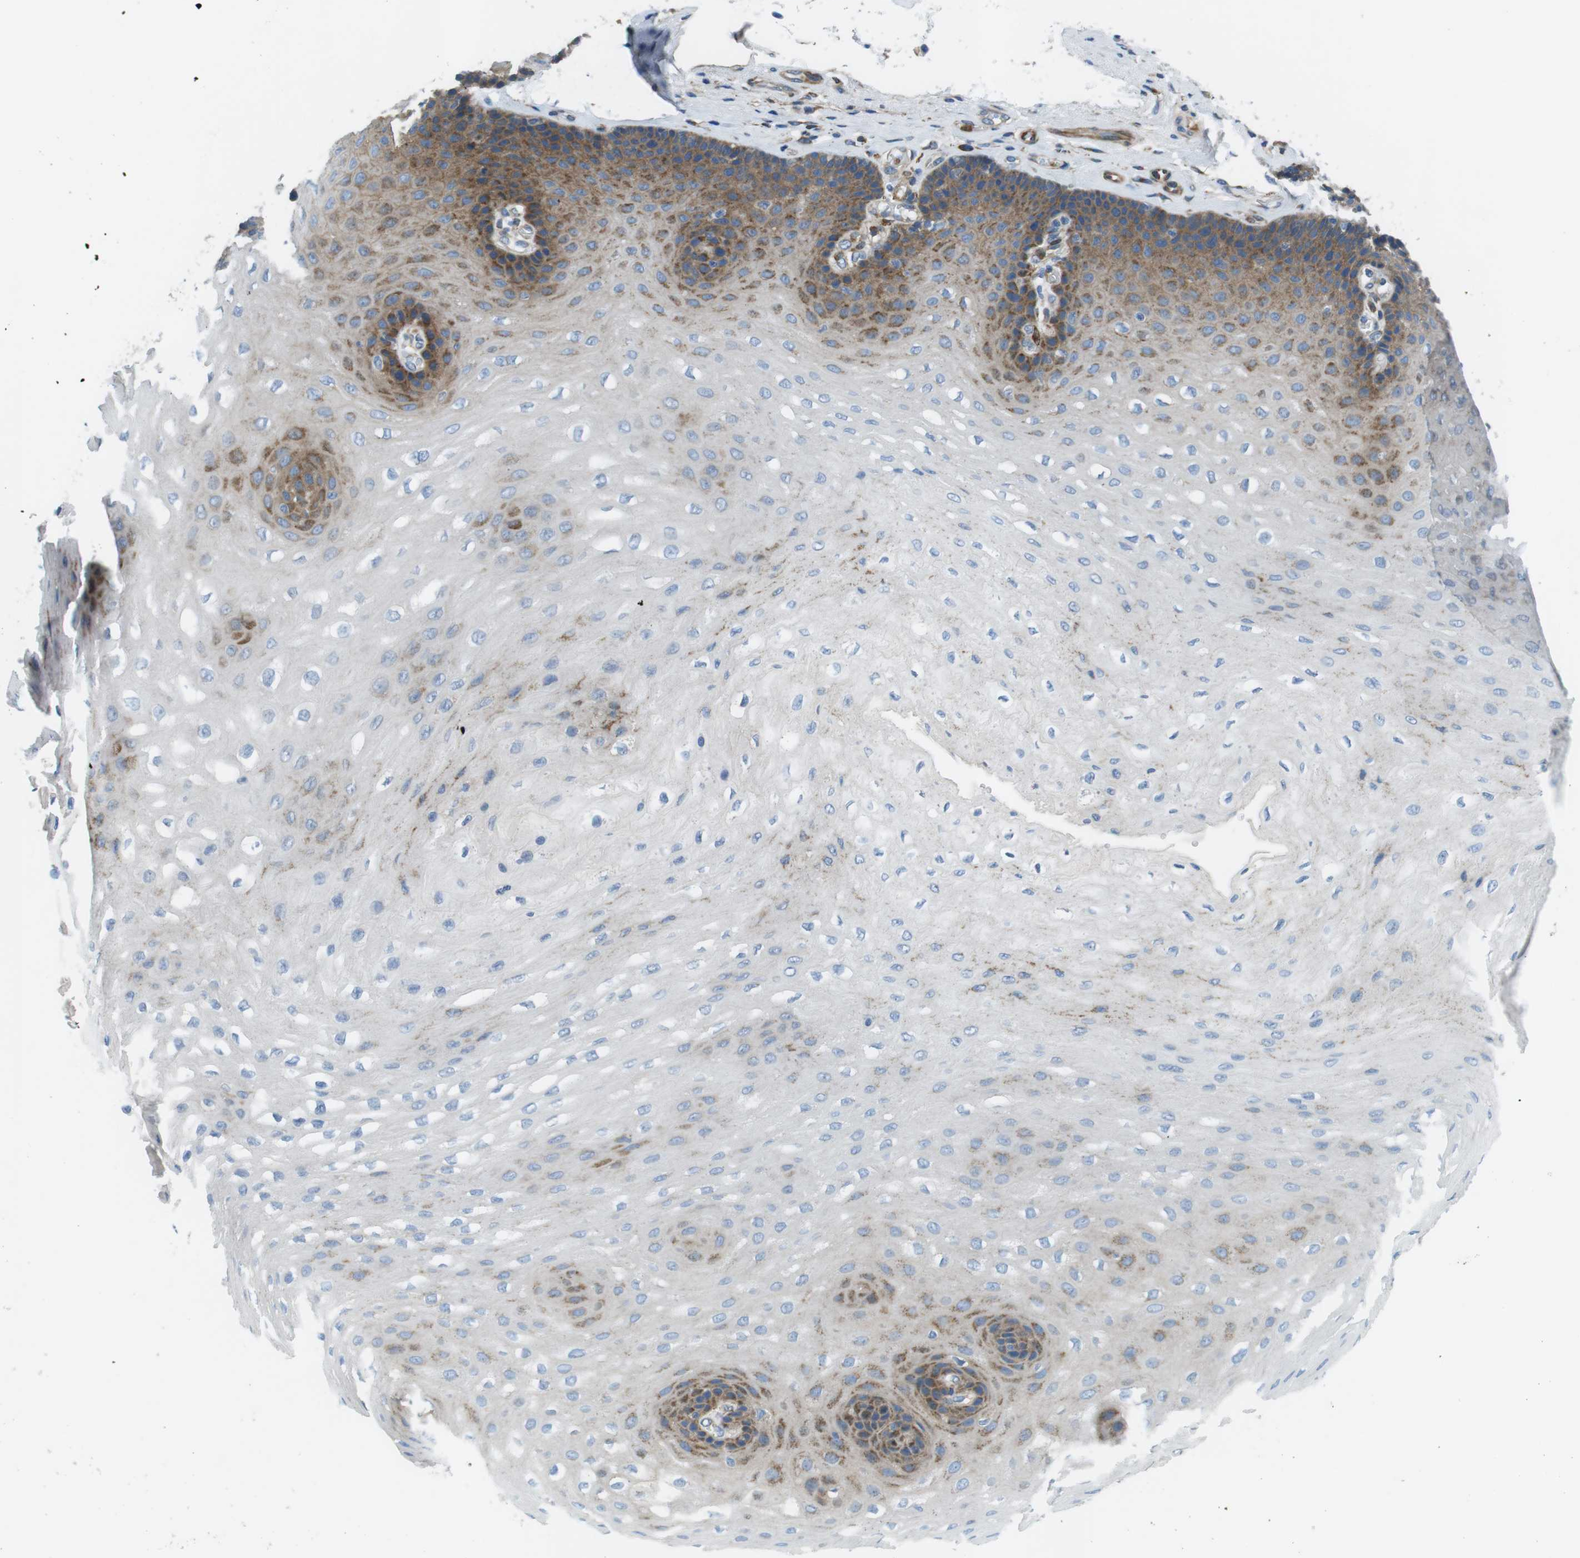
{"staining": {"intensity": "moderate", "quantity": "<25%", "location": "cytoplasmic/membranous"}, "tissue": "esophagus", "cell_type": "Squamous epithelial cells", "image_type": "normal", "snomed": [{"axis": "morphology", "description": "Normal tissue, NOS"}, {"axis": "topography", "description": "Esophagus"}], "caption": "Squamous epithelial cells reveal low levels of moderate cytoplasmic/membranous staining in approximately <25% of cells in normal esophagus.", "gene": "EMP2", "patient": {"sex": "female", "age": 72}}